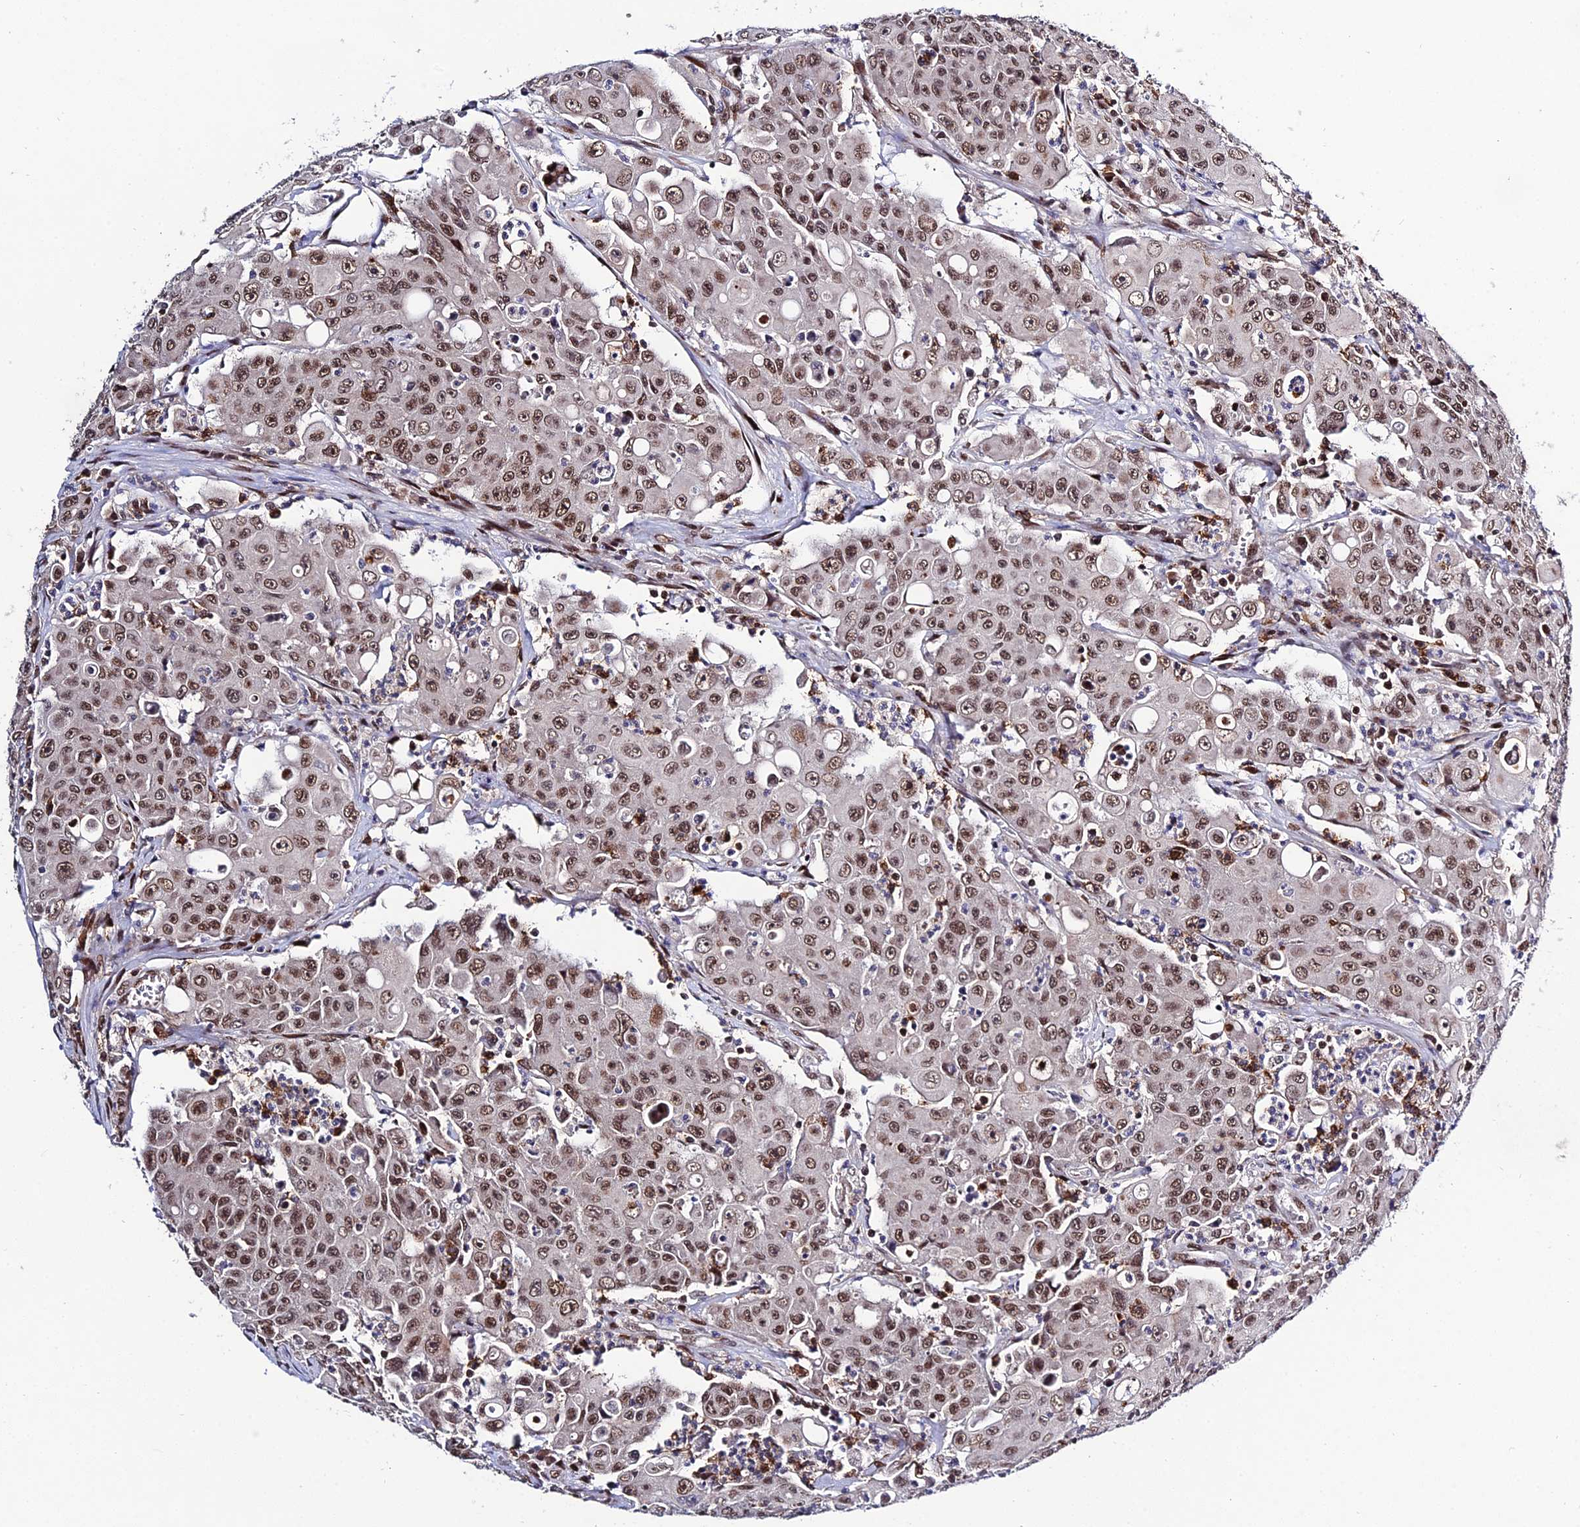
{"staining": {"intensity": "moderate", "quantity": ">75%", "location": "nuclear"}, "tissue": "colorectal cancer", "cell_type": "Tumor cells", "image_type": "cancer", "snomed": [{"axis": "morphology", "description": "Adenocarcinoma, NOS"}, {"axis": "topography", "description": "Colon"}], "caption": "Immunohistochemistry (IHC) image of neoplastic tissue: human colorectal cancer stained using immunohistochemistry (IHC) demonstrates medium levels of moderate protein expression localized specifically in the nuclear of tumor cells, appearing as a nuclear brown color.", "gene": "SYT15", "patient": {"sex": "male", "age": 51}}